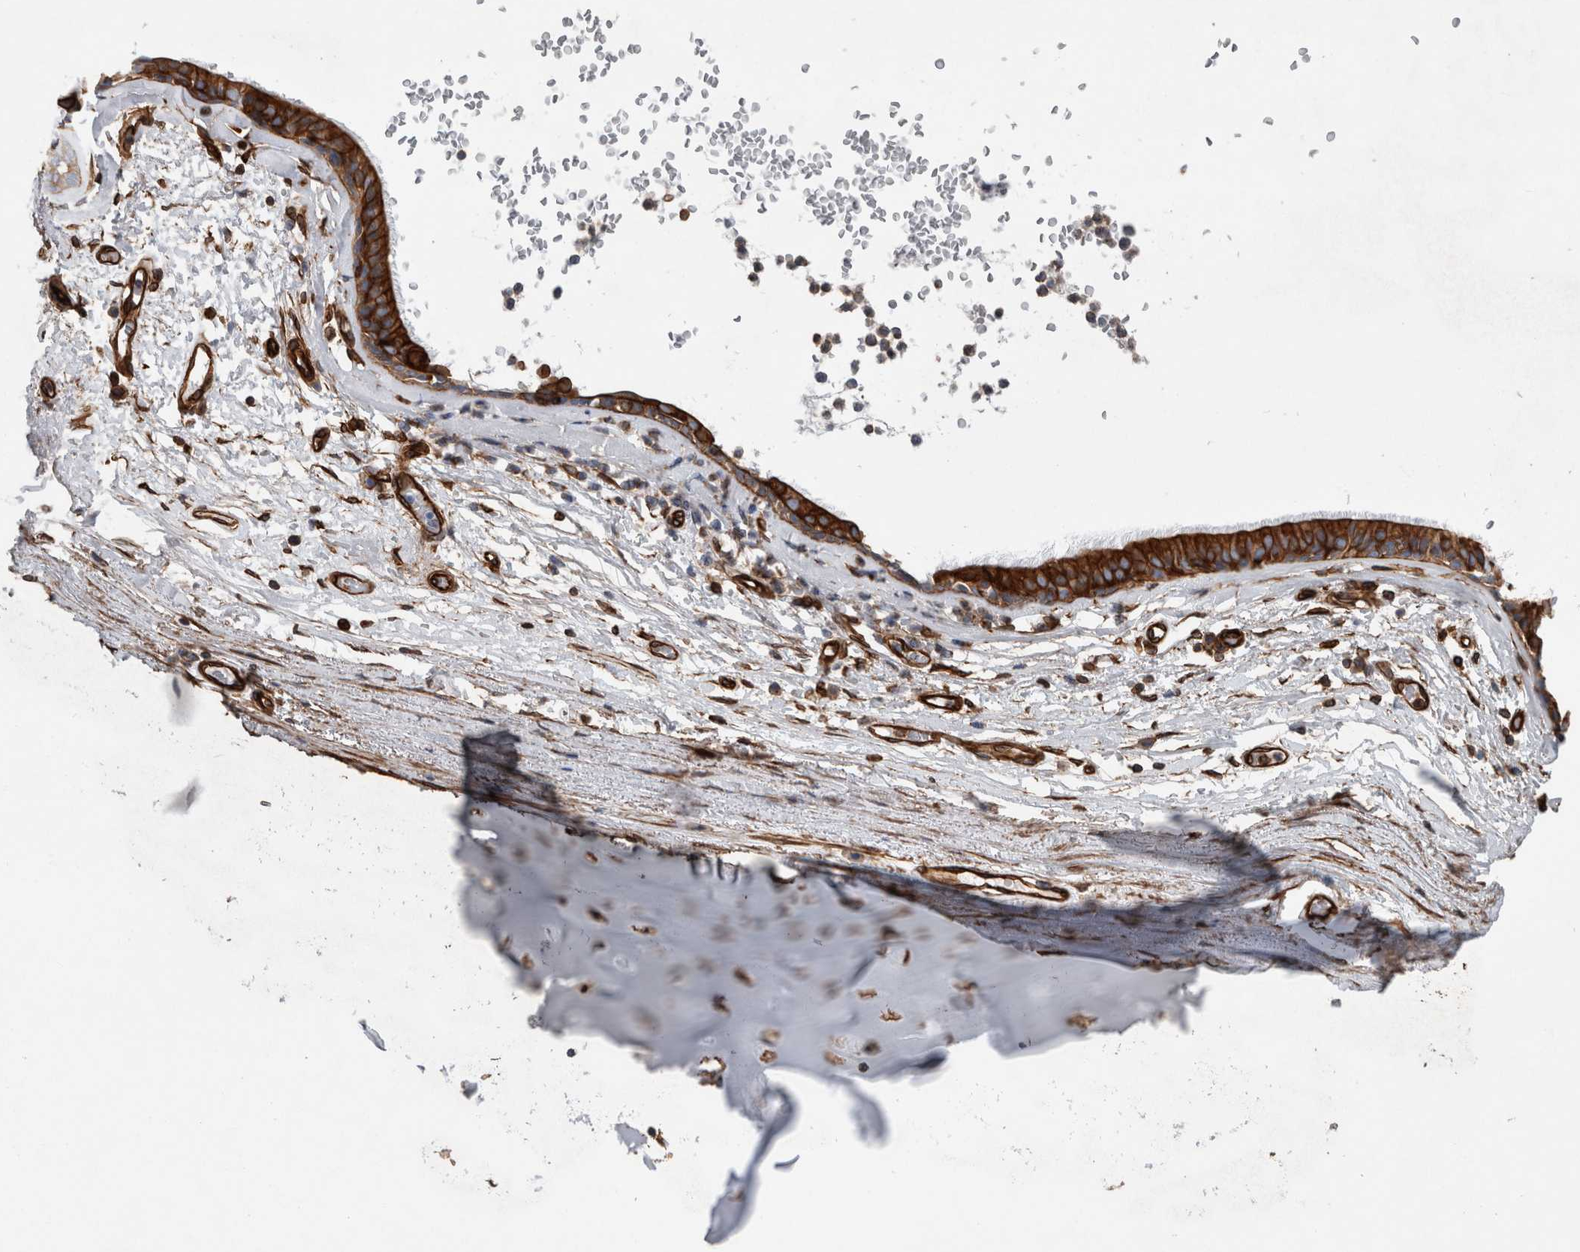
{"staining": {"intensity": "strong", "quantity": ">75%", "location": "cytoplasmic/membranous"}, "tissue": "adipose tissue", "cell_type": "Adipocytes", "image_type": "normal", "snomed": [{"axis": "morphology", "description": "Normal tissue, NOS"}, {"axis": "topography", "description": "Cartilage tissue"}], "caption": "Protein staining demonstrates strong cytoplasmic/membranous positivity in about >75% of adipocytes in benign adipose tissue.", "gene": "PLEC", "patient": {"sex": "female", "age": 63}}